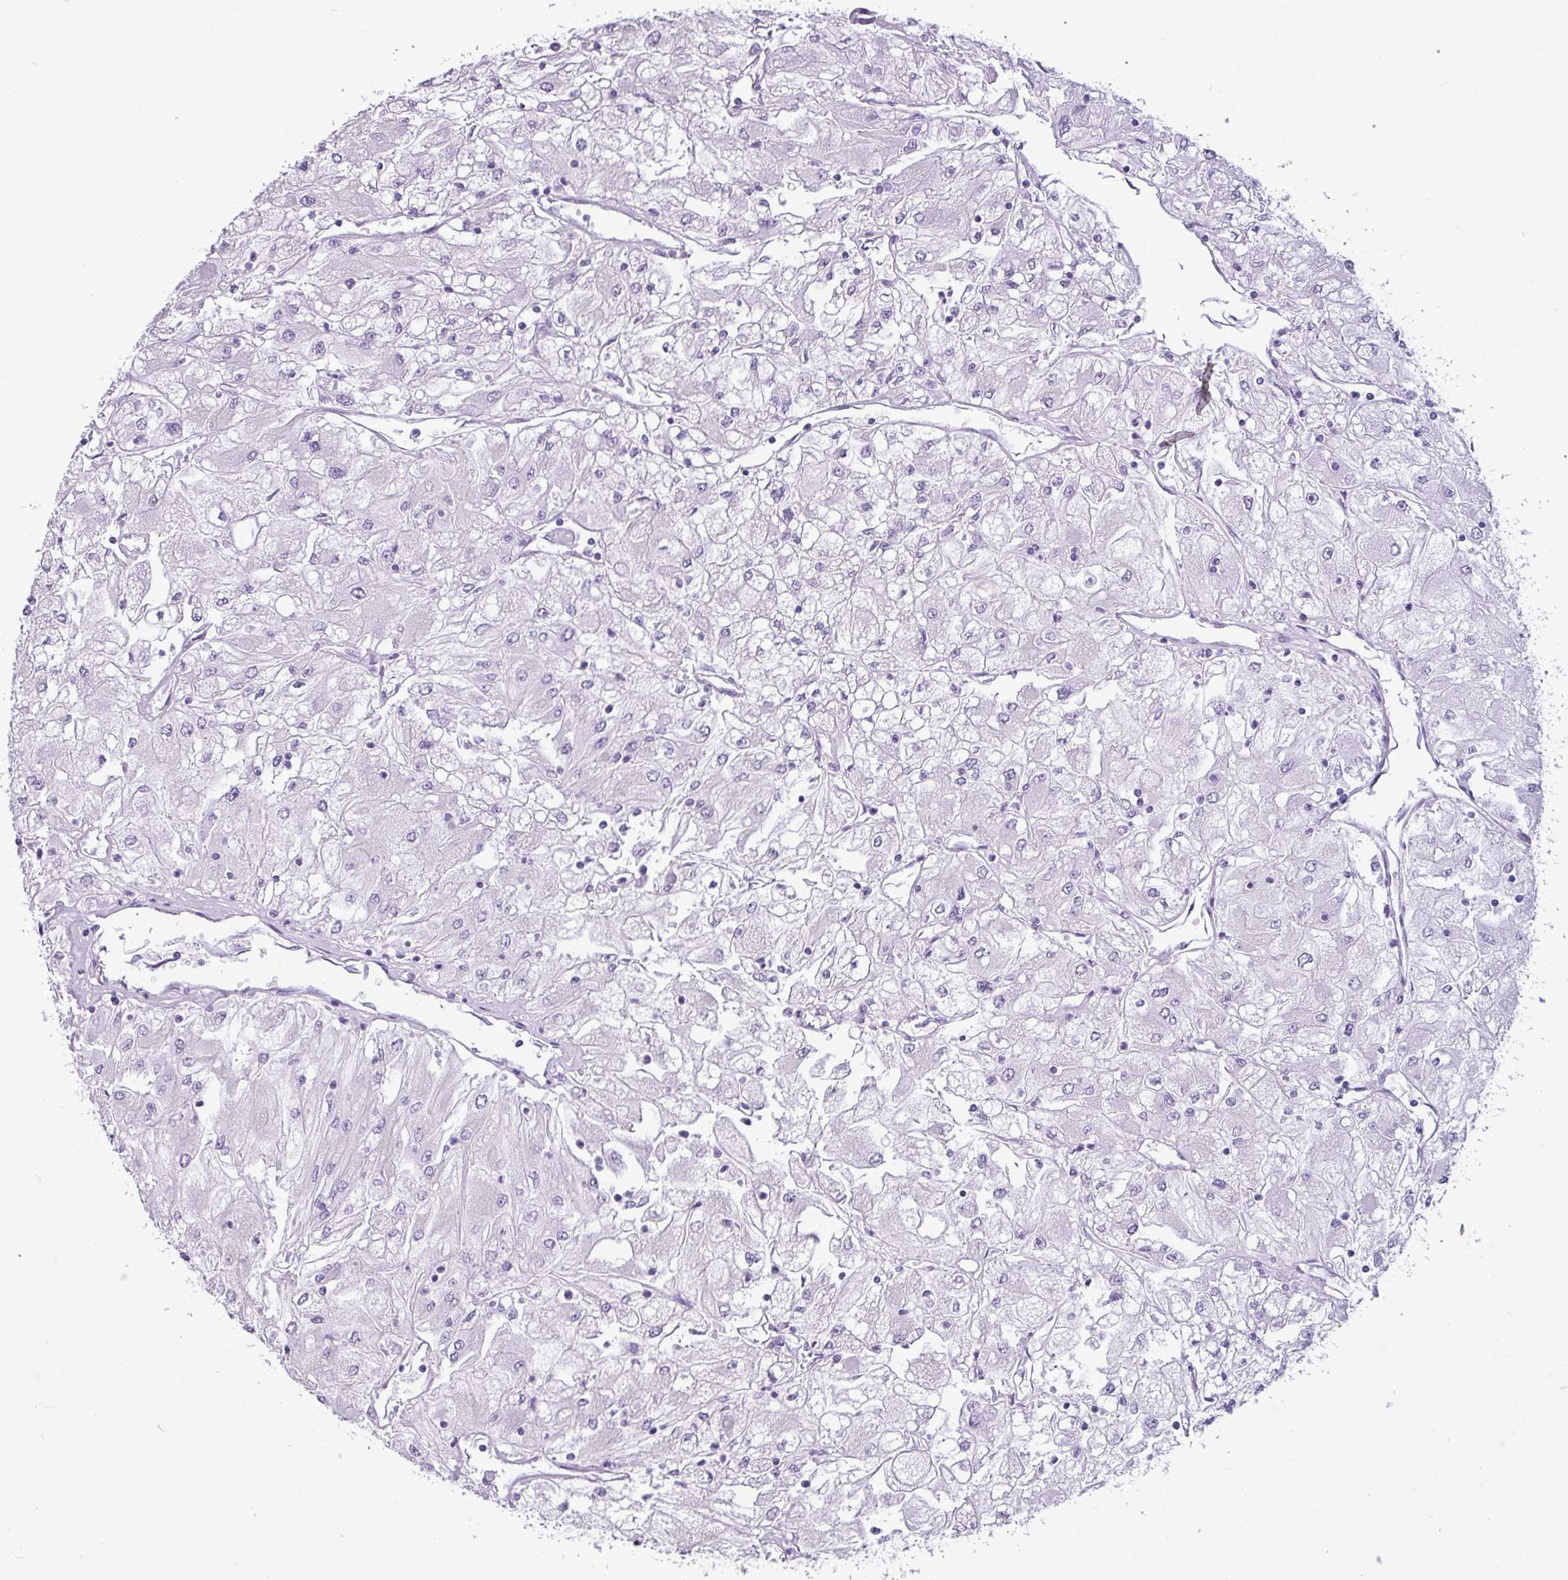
{"staining": {"intensity": "negative", "quantity": "none", "location": "none"}, "tissue": "renal cancer", "cell_type": "Tumor cells", "image_type": "cancer", "snomed": [{"axis": "morphology", "description": "Adenocarcinoma, NOS"}, {"axis": "topography", "description": "Kidney"}], "caption": "Tumor cells show no significant protein positivity in renal cancer.", "gene": "AMY1B", "patient": {"sex": "male", "age": 80}}